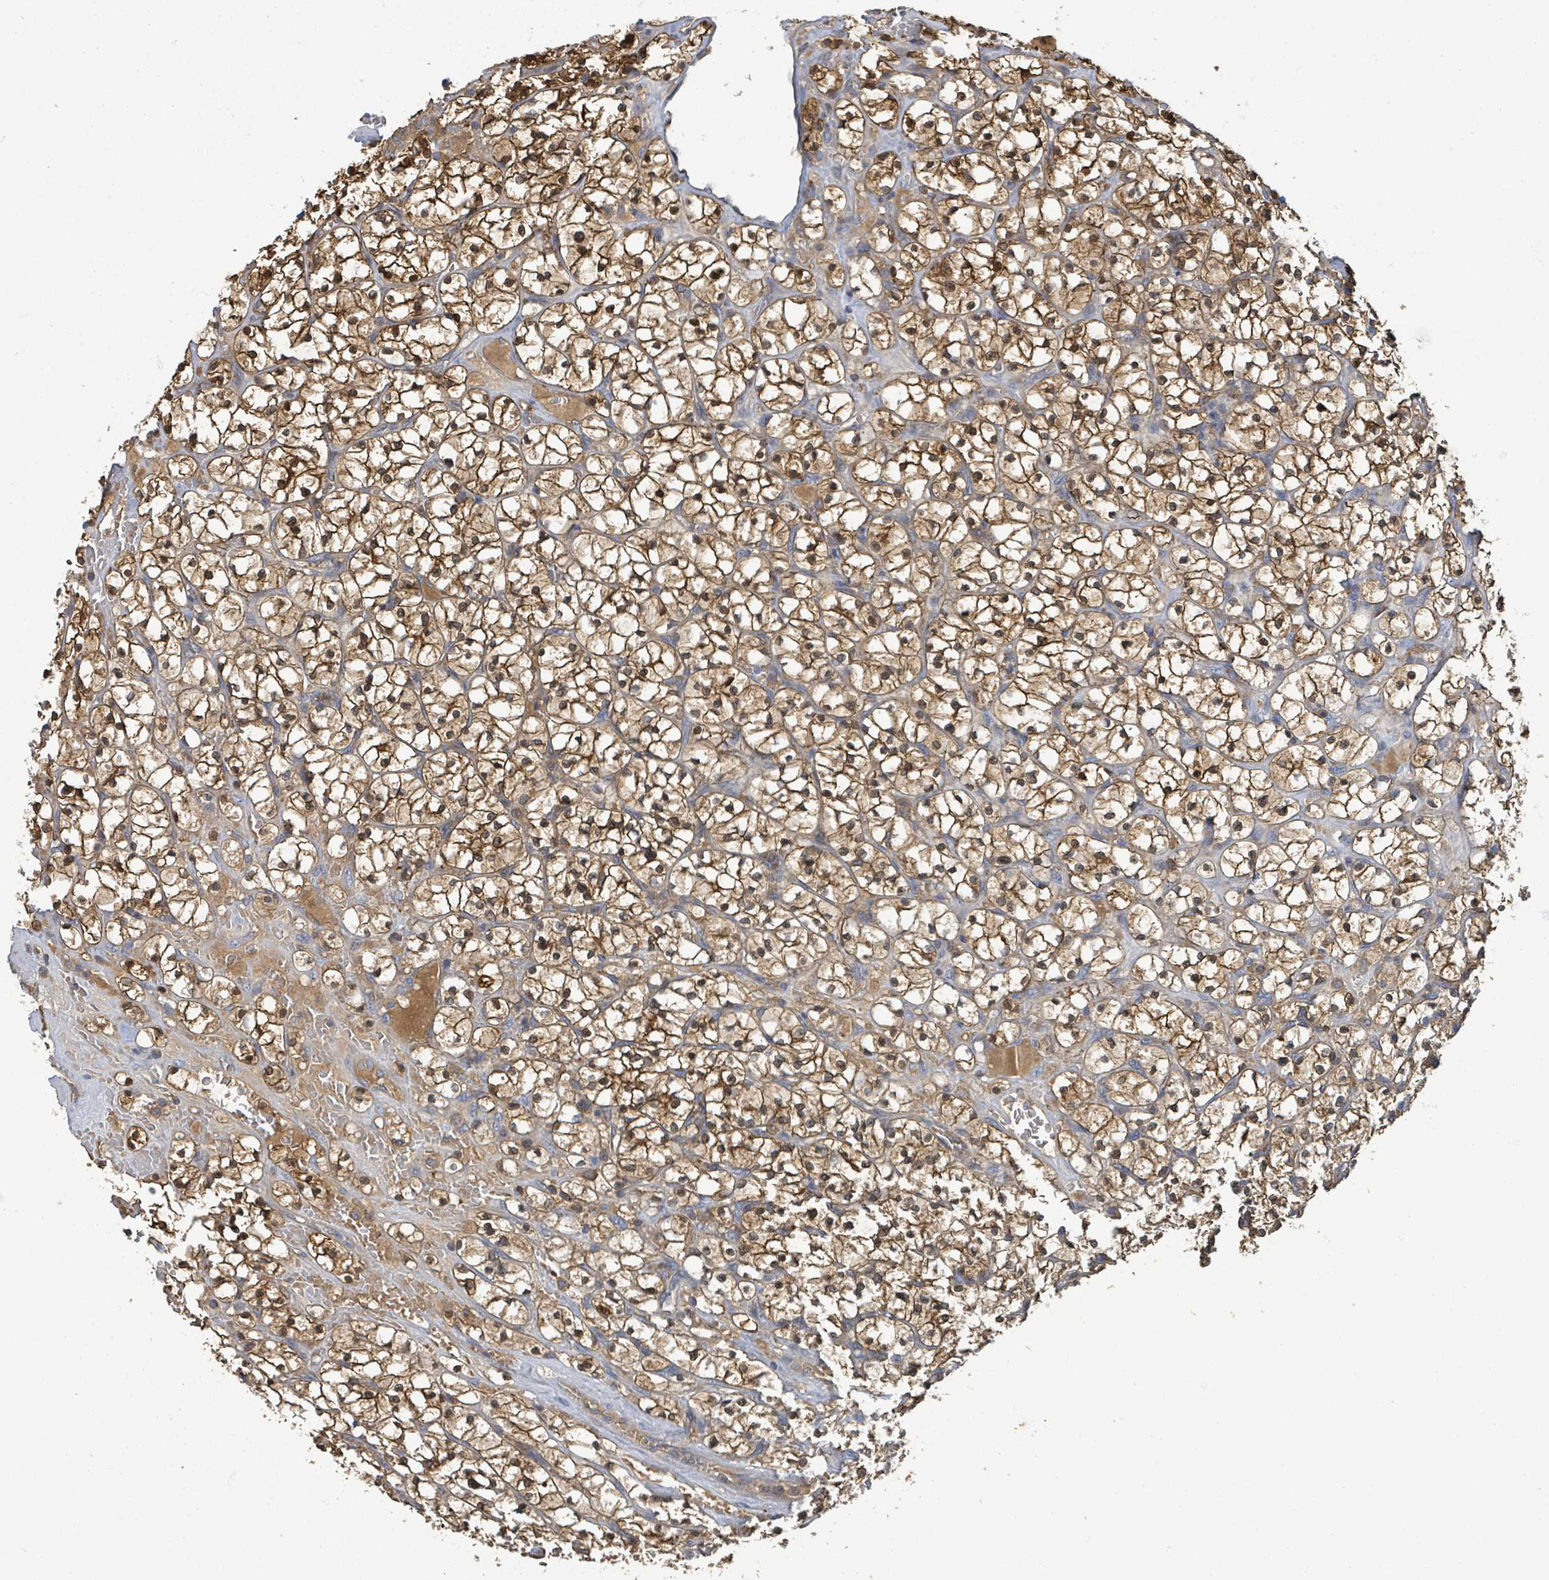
{"staining": {"intensity": "moderate", "quantity": ">75%", "location": "cytoplasmic/membranous"}, "tissue": "renal cancer", "cell_type": "Tumor cells", "image_type": "cancer", "snomed": [{"axis": "morphology", "description": "Adenocarcinoma, NOS"}, {"axis": "topography", "description": "Kidney"}], "caption": "Tumor cells exhibit moderate cytoplasmic/membranous positivity in about >75% of cells in renal cancer.", "gene": "PGAM1", "patient": {"sex": "female", "age": 64}}